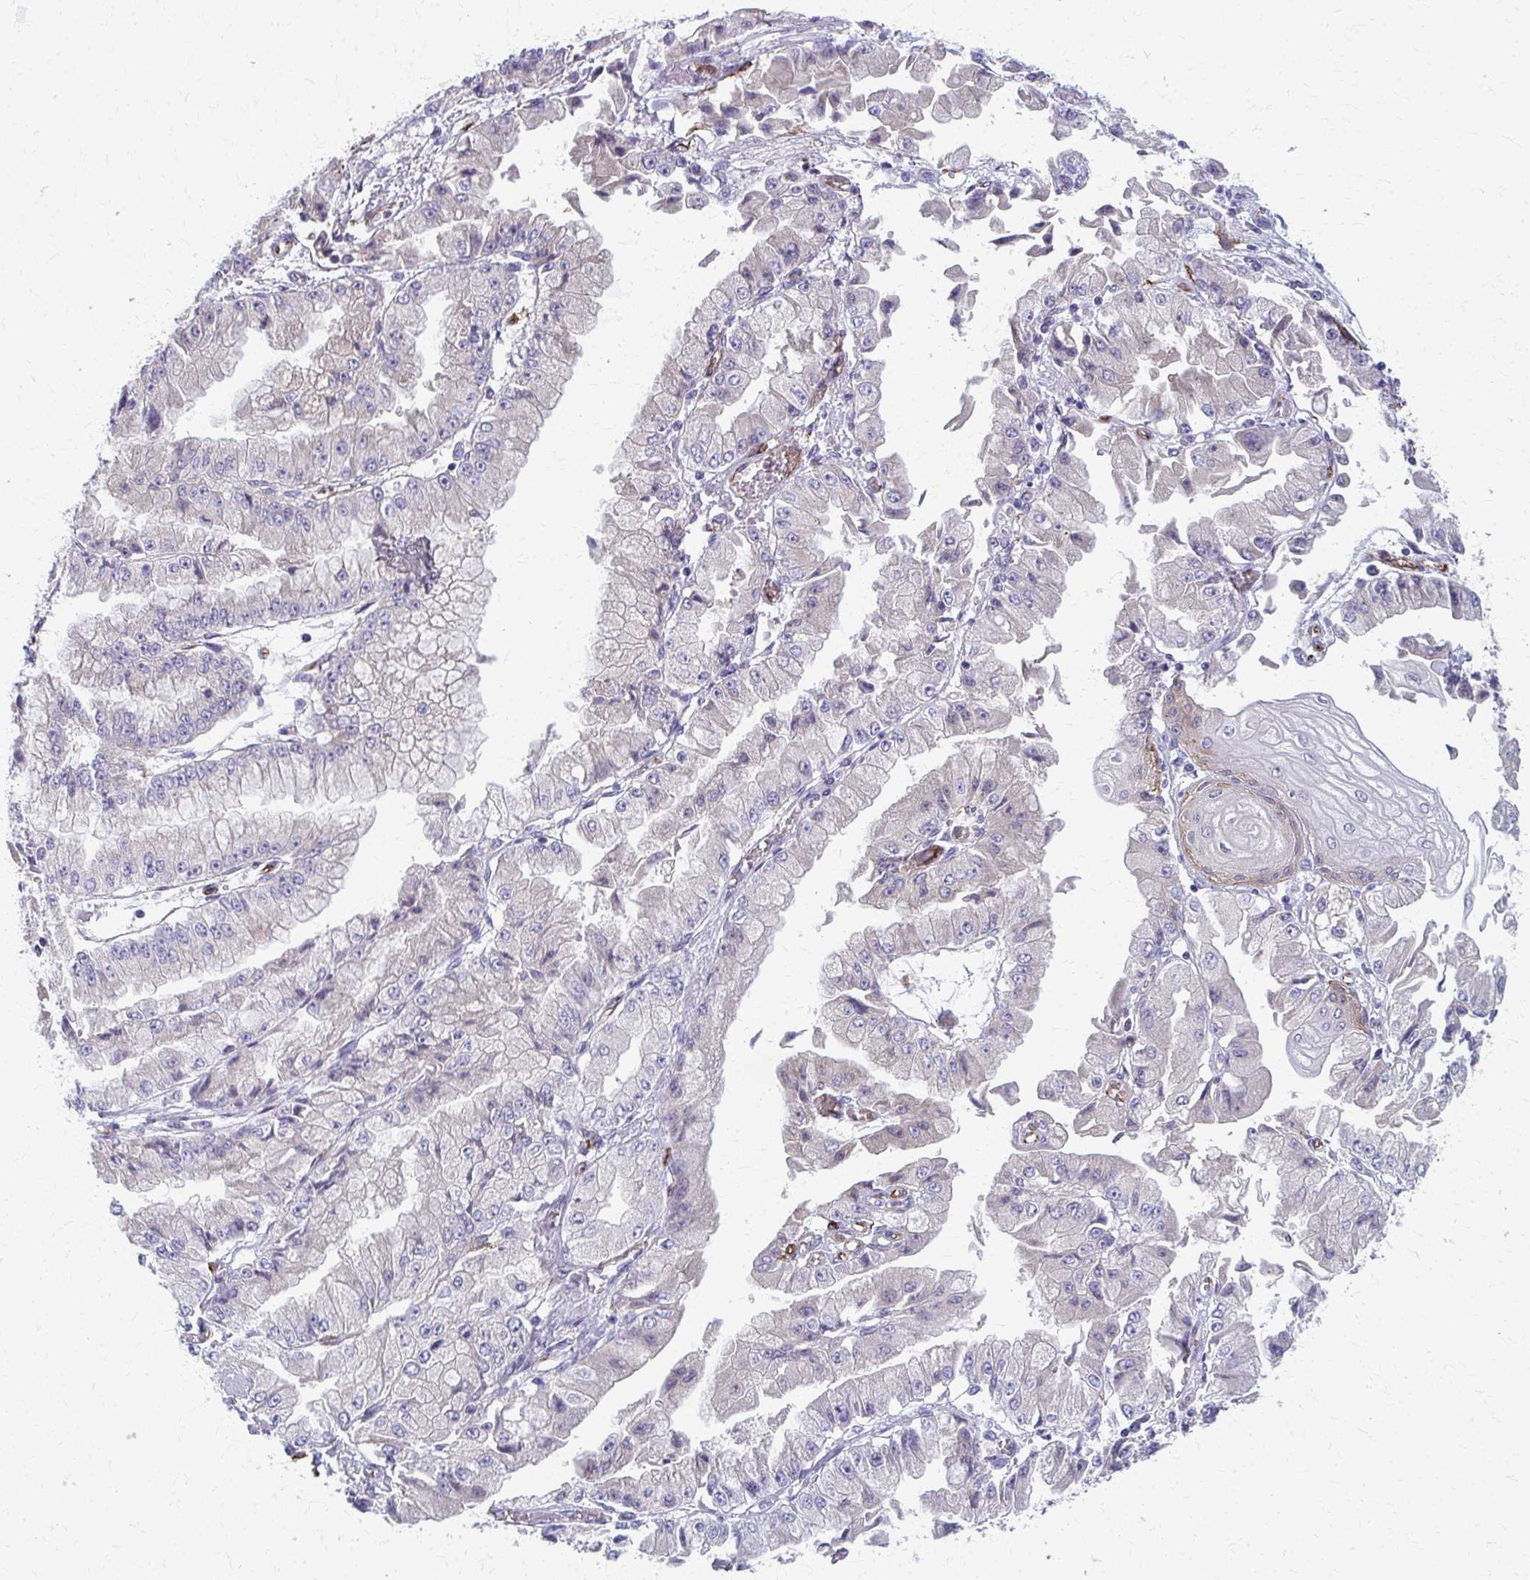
{"staining": {"intensity": "negative", "quantity": "none", "location": "none"}, "tissue": "stomach cancer", "cell_type": "Tumor cells", "image_type": "cancer", "snomed": [{"axis": "morphology", "description": "Adenocarcinoma, NOS"}, {"axis": "topography", "description": "Stomach, upper"}], "caption": "IHC micrograph of neoplastic tissue: stomach cancer (adenocarcinoma) stained with DAB displays no significant protein staining in tumor cells.", "gene": "ADIPOQ", "patient": {"sex": "female", "age": 74}}